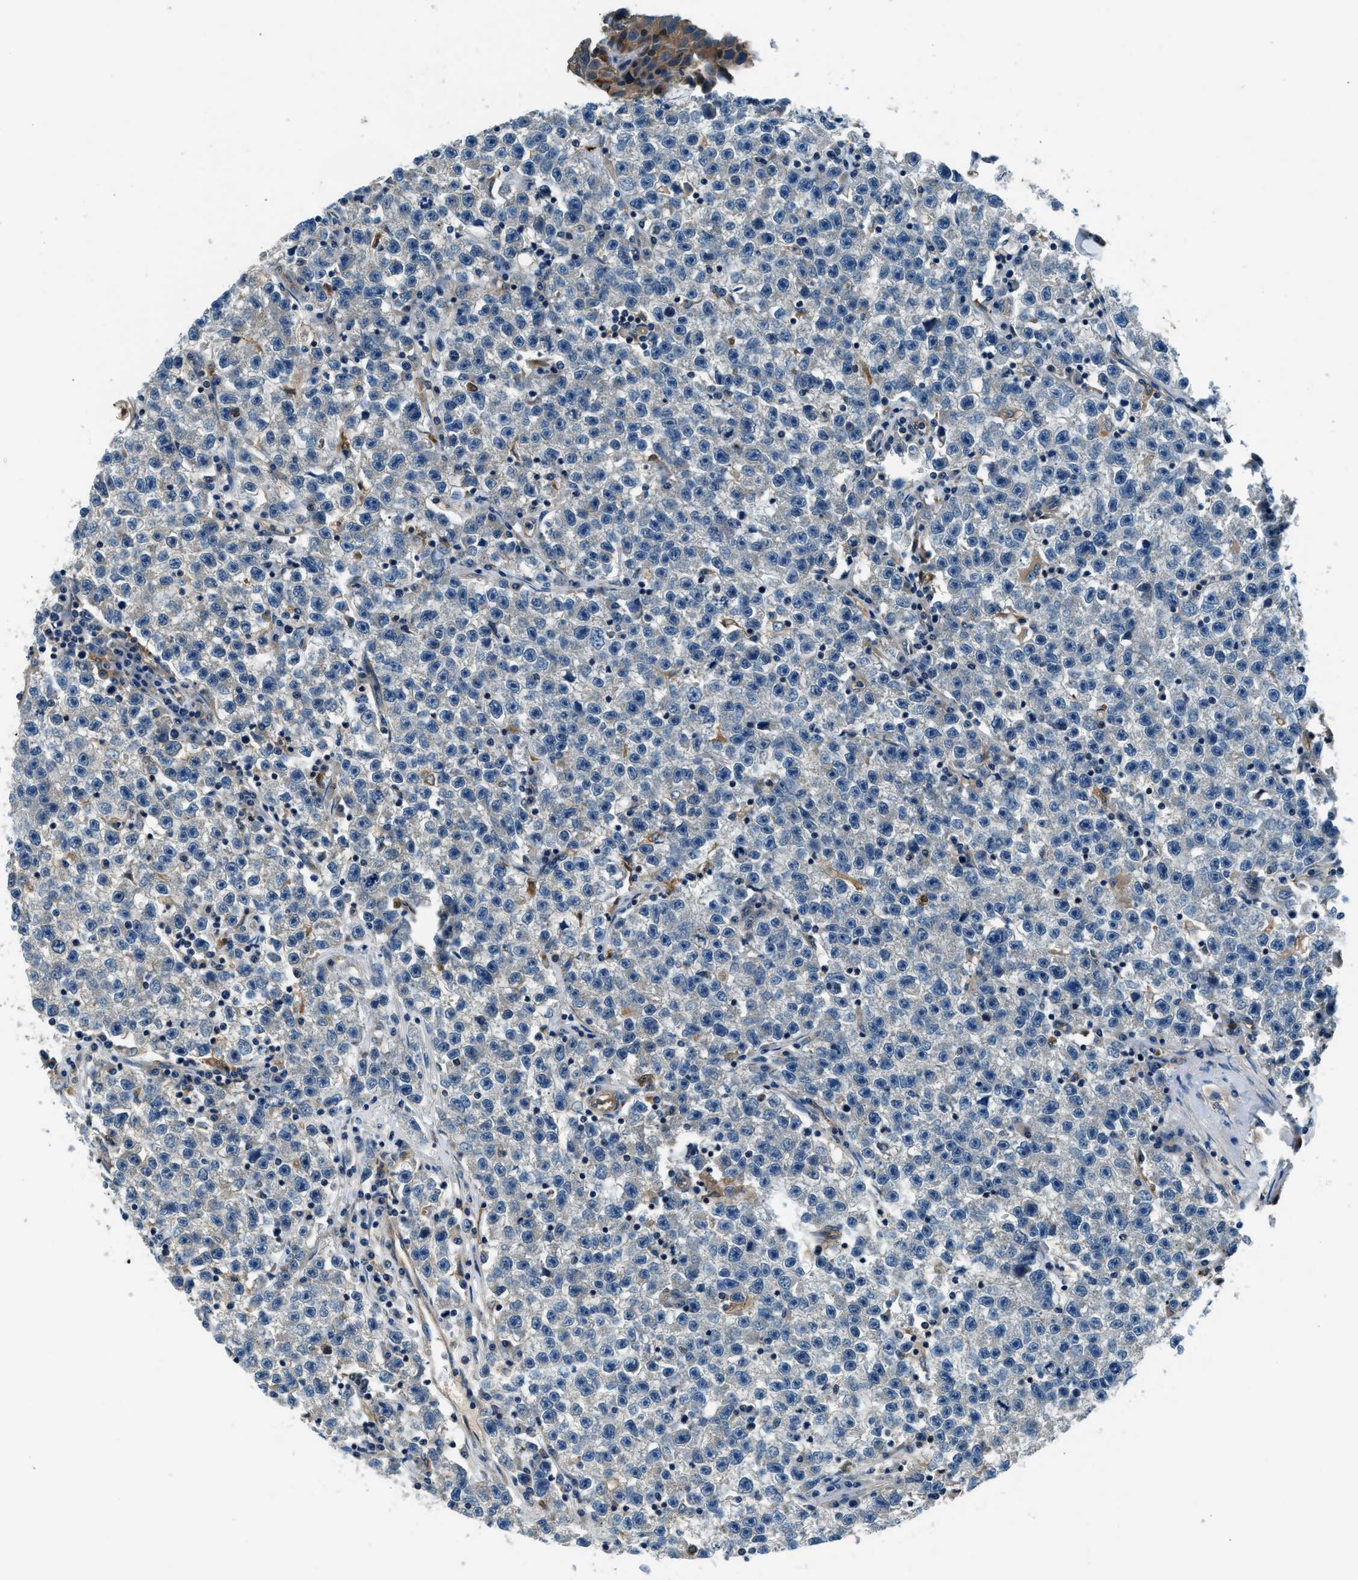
{"staining": {"intensity": "negative", "quantity": "none", "location": "none"}, "tissue": "testis cancer", "cell_type": "Tumor cells", "image_type": "cancer", "snomed": [{"axis": "morphology", "description": "Seminoma, NOS"}, {"axis": "topography", "description": "Testis"}], "caption": "Photomicrograph shows no significant protein expression in tumor cells of testis cancer (seminoma).", "gene": "SLC19A2", "patient": {"sex": "male", "age": 22}}